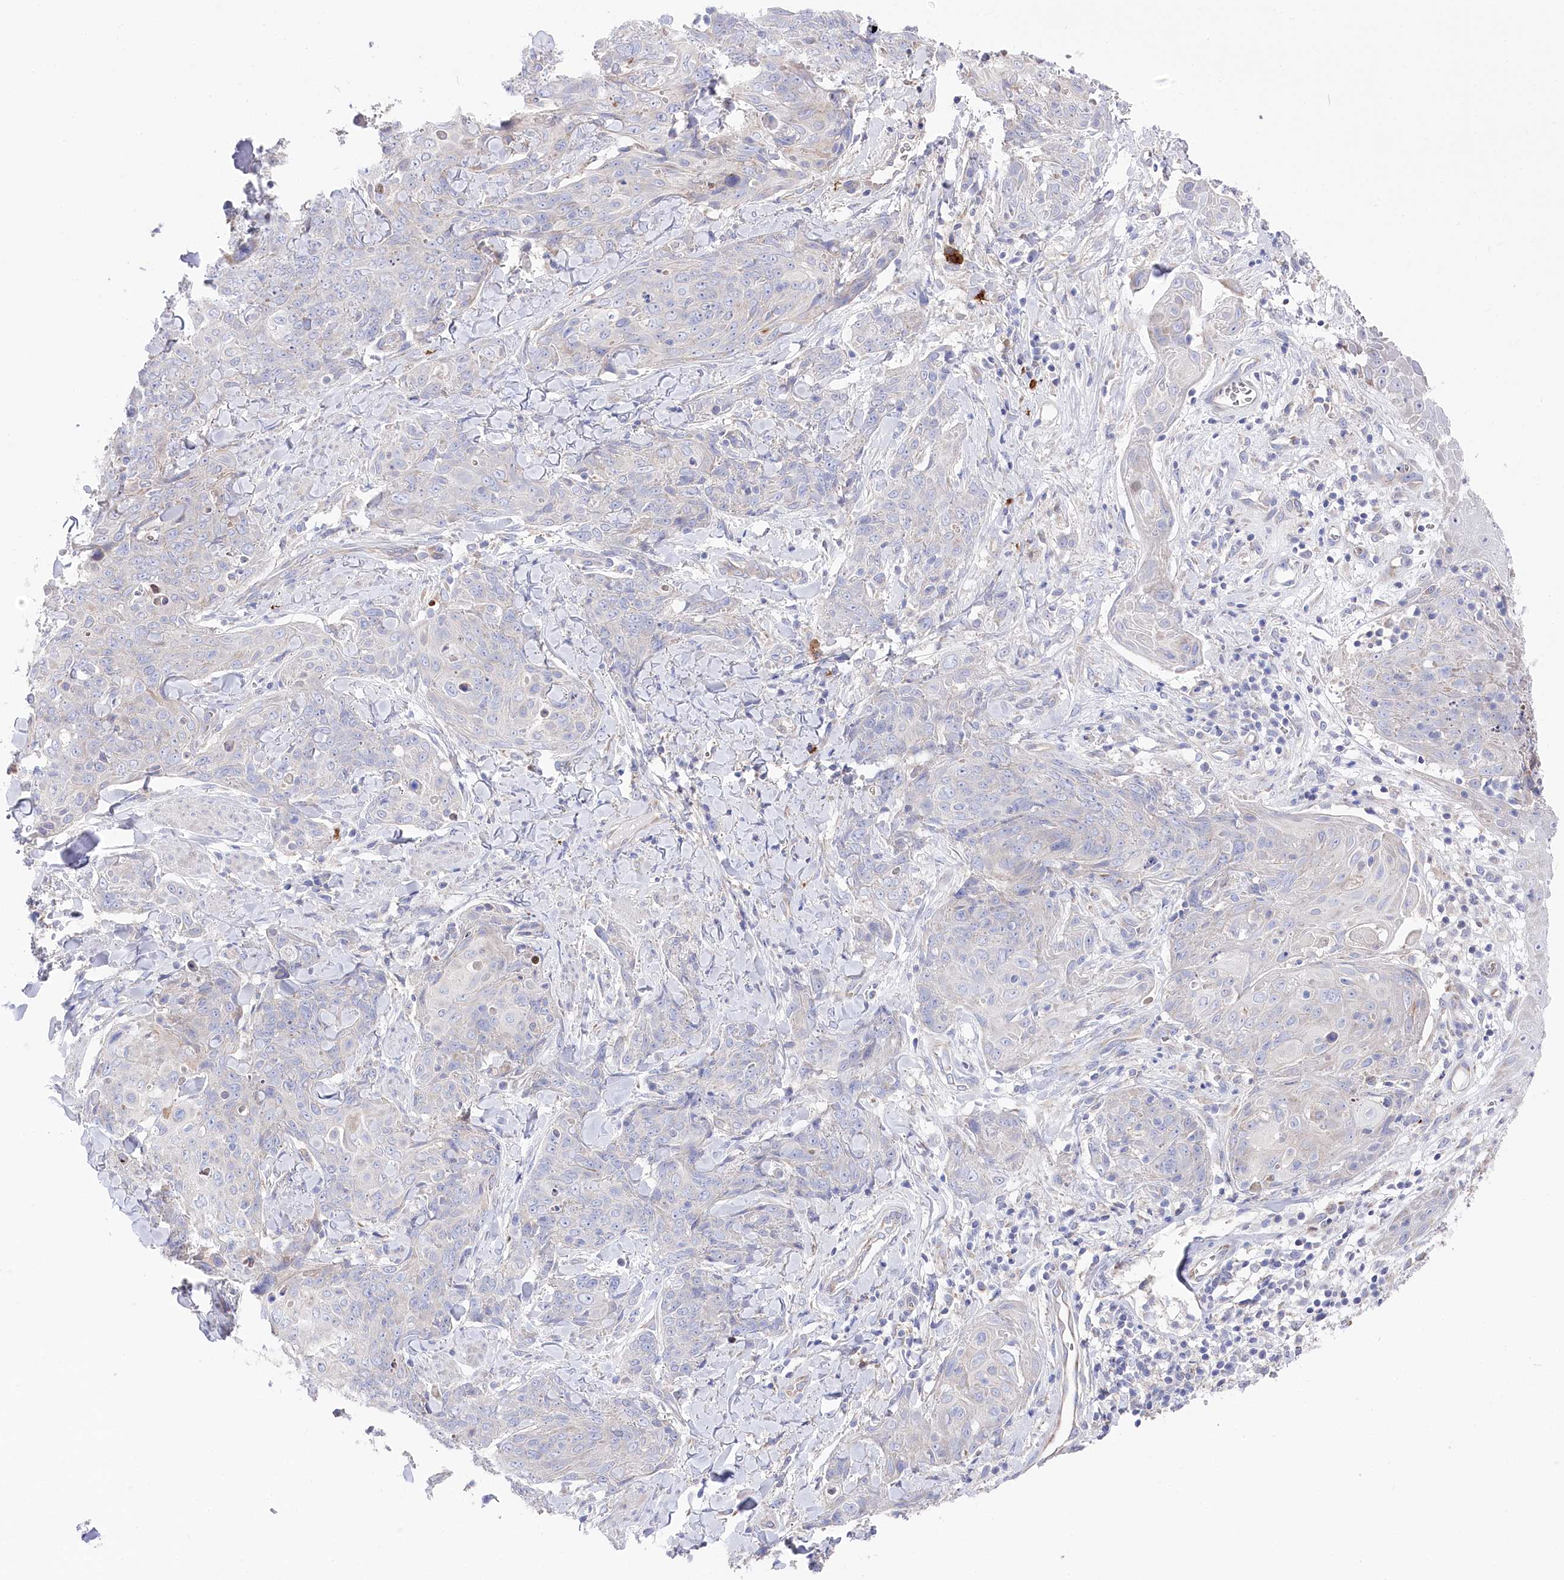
{"staining": {"intensity": "negative", "quantity": "none", "location": "none"}, "tissue": "skin cancer", "cell_type": "Tumor cells", "image_type": "cancer", "snomed": [{"axis": "morphology", "description": "Squamous cell carcinoma, NOS"}, {"axis": "topography", "description": "Skin"}, {"axis": "topography", "description": "Vulva"}], "caption": "High magnification brightfield microscopy of skin cancer (squamous cell carcinoma) stained with DAB (brown) and counterstained with hematoxylin (blue): tumor cells show no significant expression.", "gene": "POGLUT1", "patient": {"sex": "female", "age": 85}}